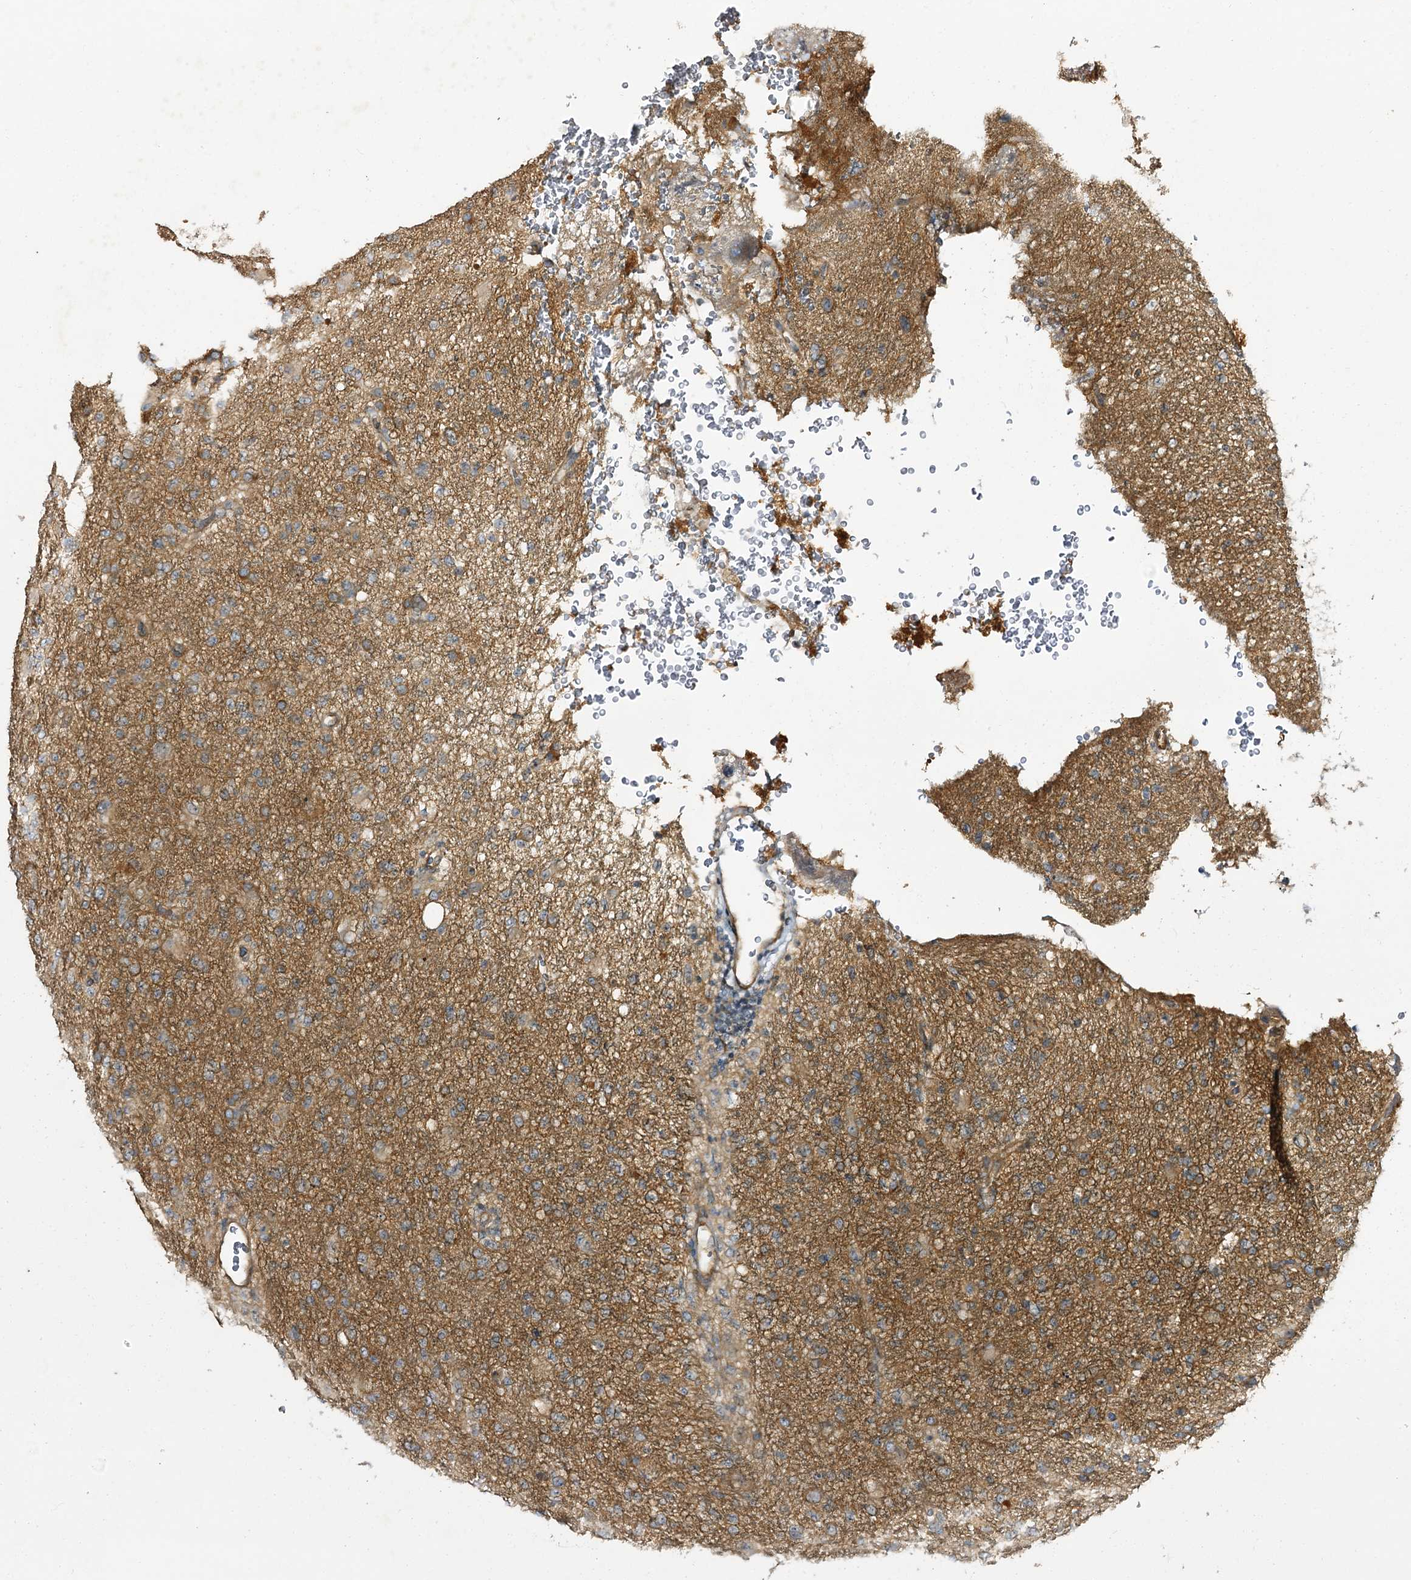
{"staining": {"intensity": "weak", "quantity": ">75%", "location": "cytoplasmic/membranous"}, "tissue": "glioma", "cell_type": "Tumor cells", "image_type": "cancer", "snomed": [{"axis": "morphology", "description": "Glioma, malignant, High grade"}, {"axis": "topography", "description": "Brain"}], "caption": "Human glioma stained with a protein marker displays weak staining in tumor cells.", "gene": "C11orf80", "patient": {"sex": "female", "age": 57}}